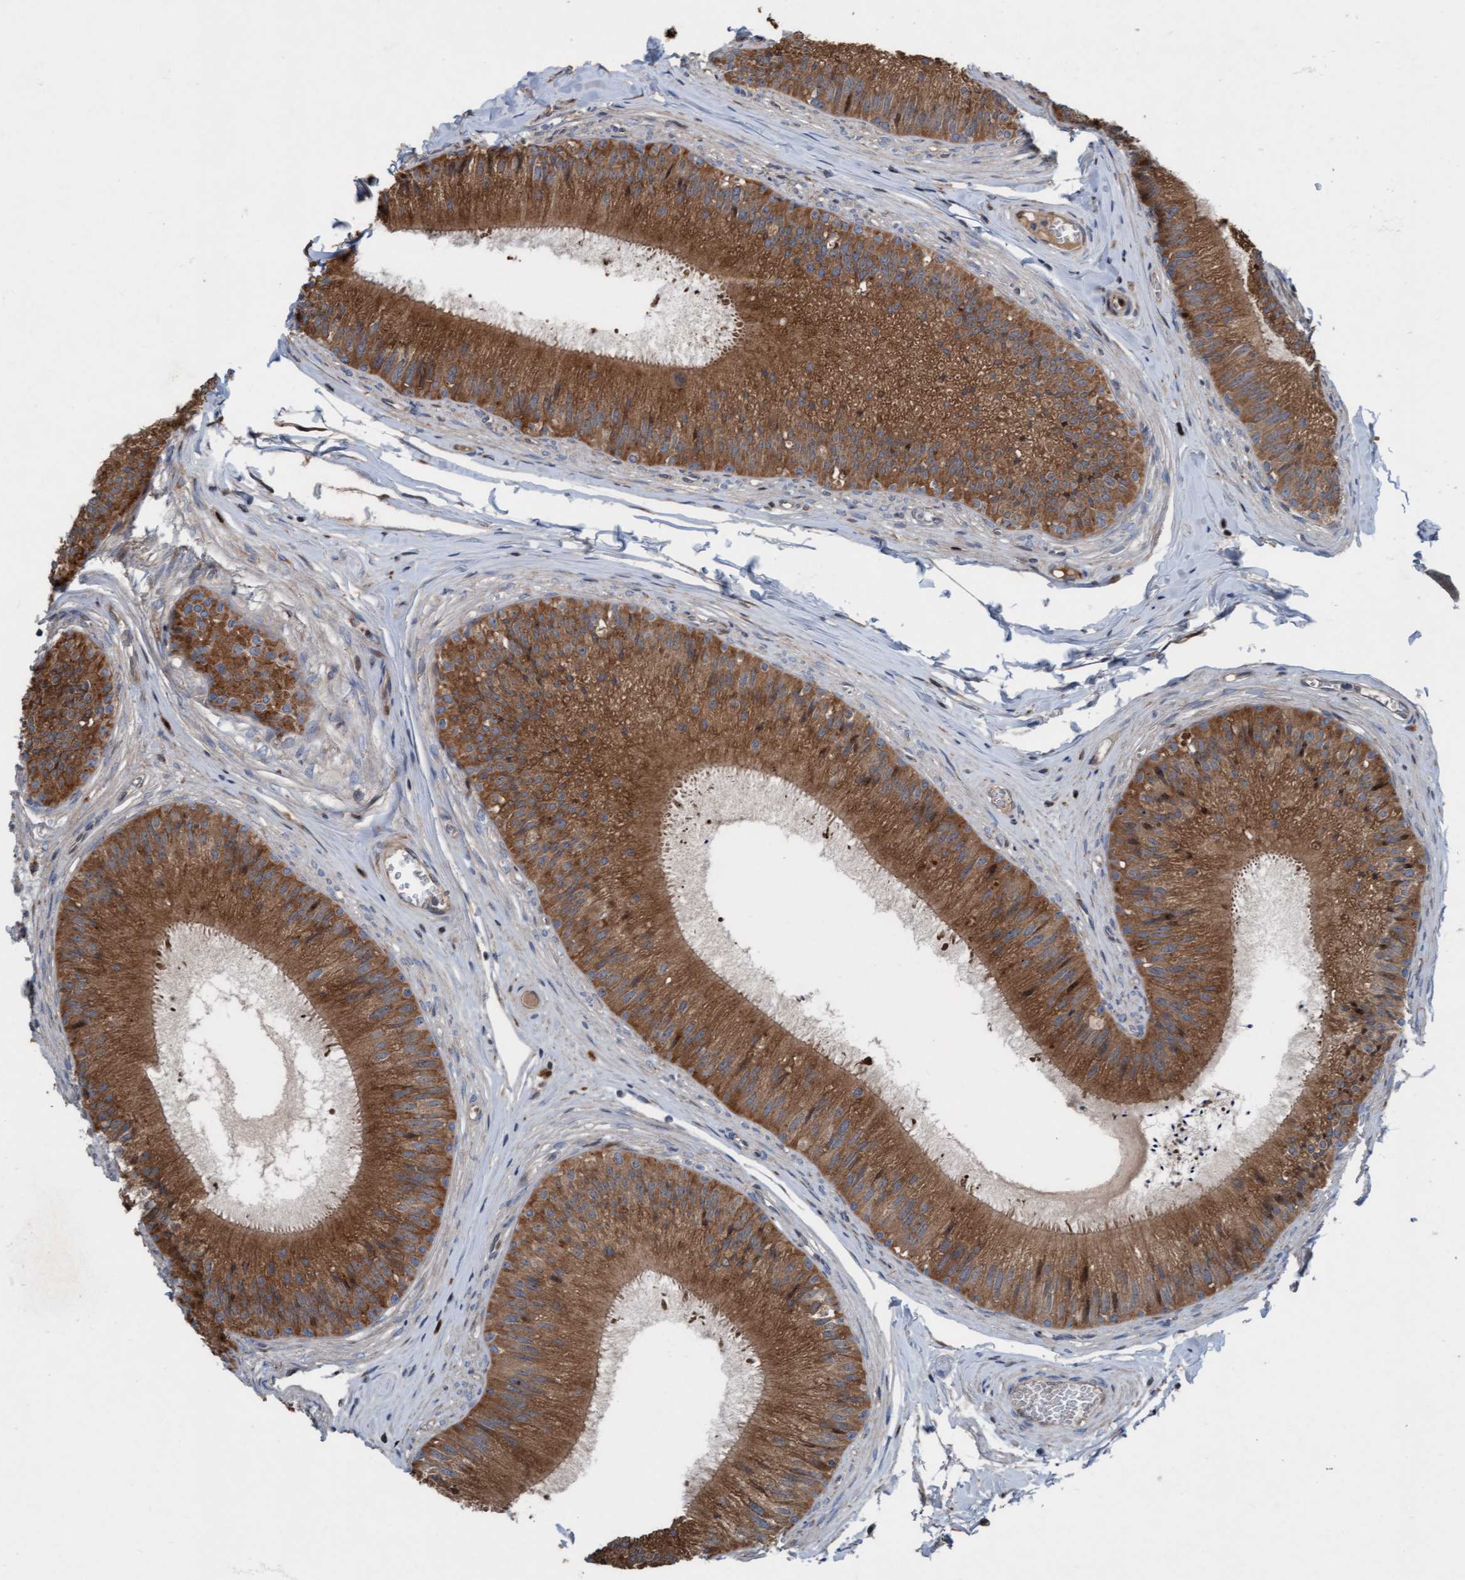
{"staining": {"intensity": "moderate", "quantity": ">75%", "location": "cytoplasmic/membranous"}, "tissue": "epididymis", "cell_type": "Glandular cells", "image_type": "normal", "snomed": [{"axis": "morphology", "description": "Normal tissue, NOS"}, {"axis": "topography", "description": "Epididymis"}], "caption": "Glandular cells reveal moderate cytoplasmic/membranous positivity in about >75% of cells in unremarkable epididymis. (Stains: DAB in brown, nuclei in blue, Microscopy: brightfield microscopy at high magnification).", "gene": "KLHL26", "patient": {"sex": "male", "age": 31}}